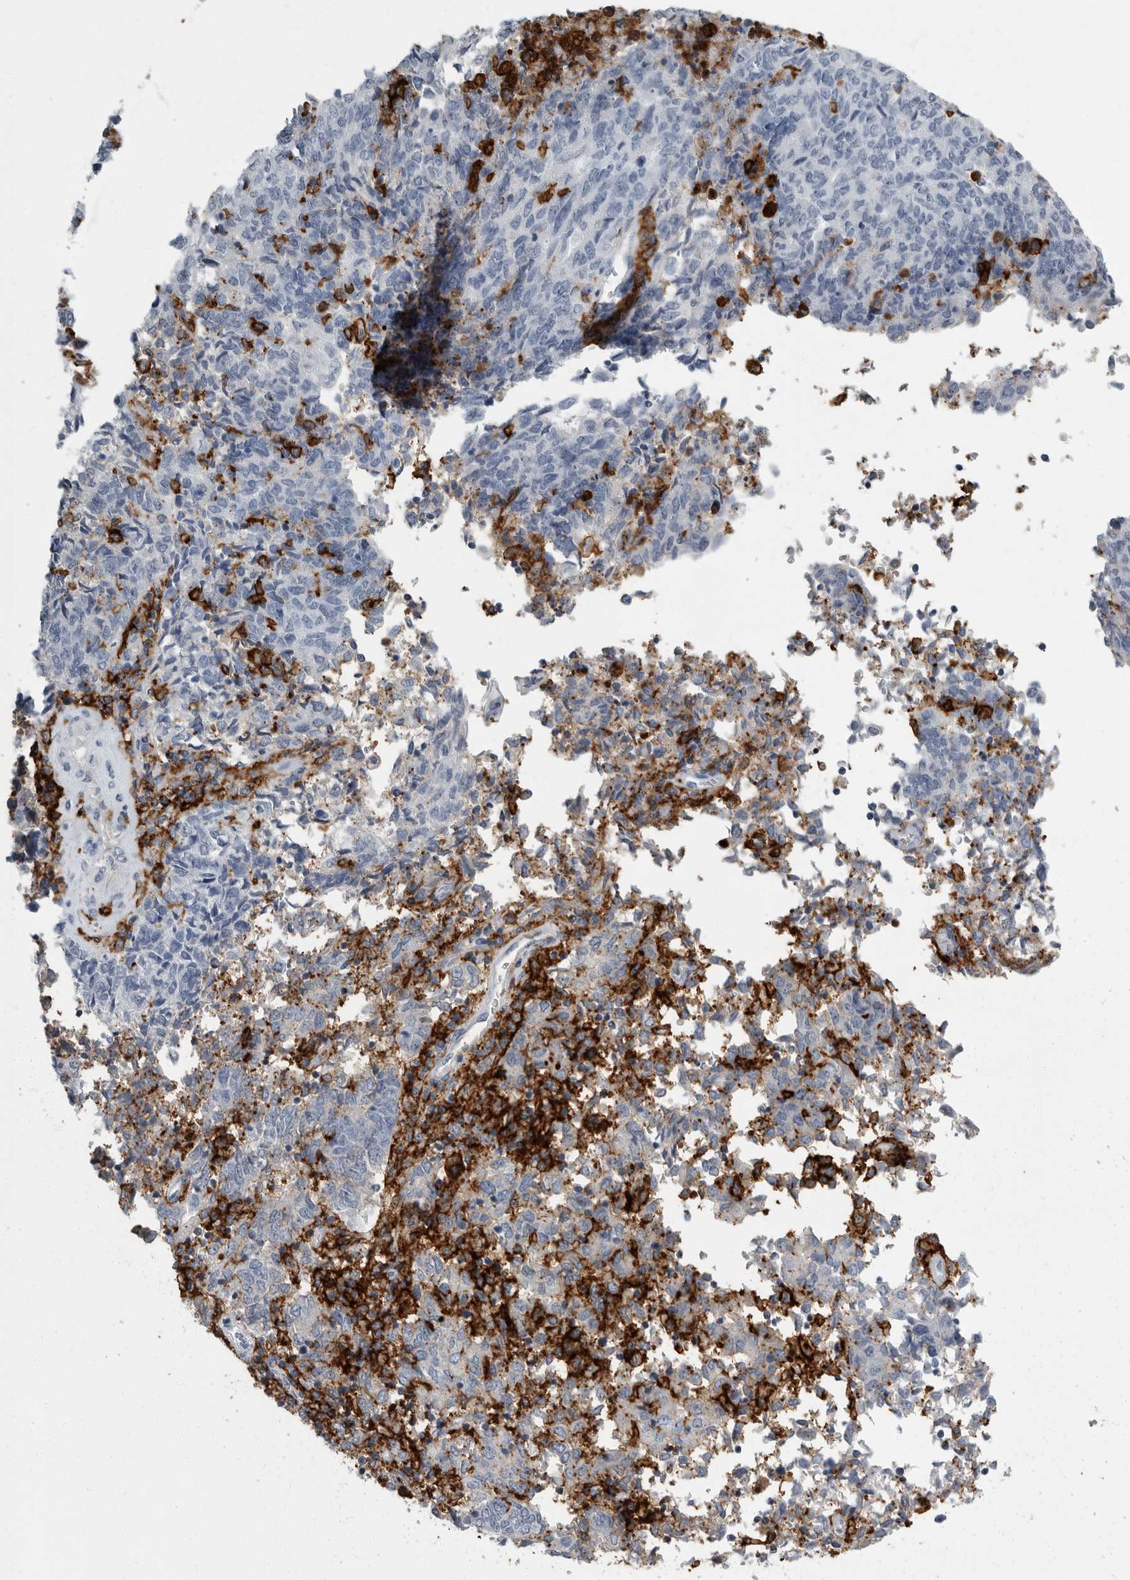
{"staining": {"intensity": "negative", "quantity": "none", "location": "none"}, "tissue": "endometrial cancer", "cell_type": "Tumor cells", "image_type": "cancer", "snomed": [{"axis": "morphology", "description": "Adenocarcinoma, NOS"}, {"axis": "topography", "description": "Endometrium"}], "caption": "High power microscopy micrograph of an immunohistochemistry histopathology image of endometrial cancer, revealing no significant positivity in tumor cells.", "gene": "FCER1G", "patient": {"sex": "female", "age": 80}}